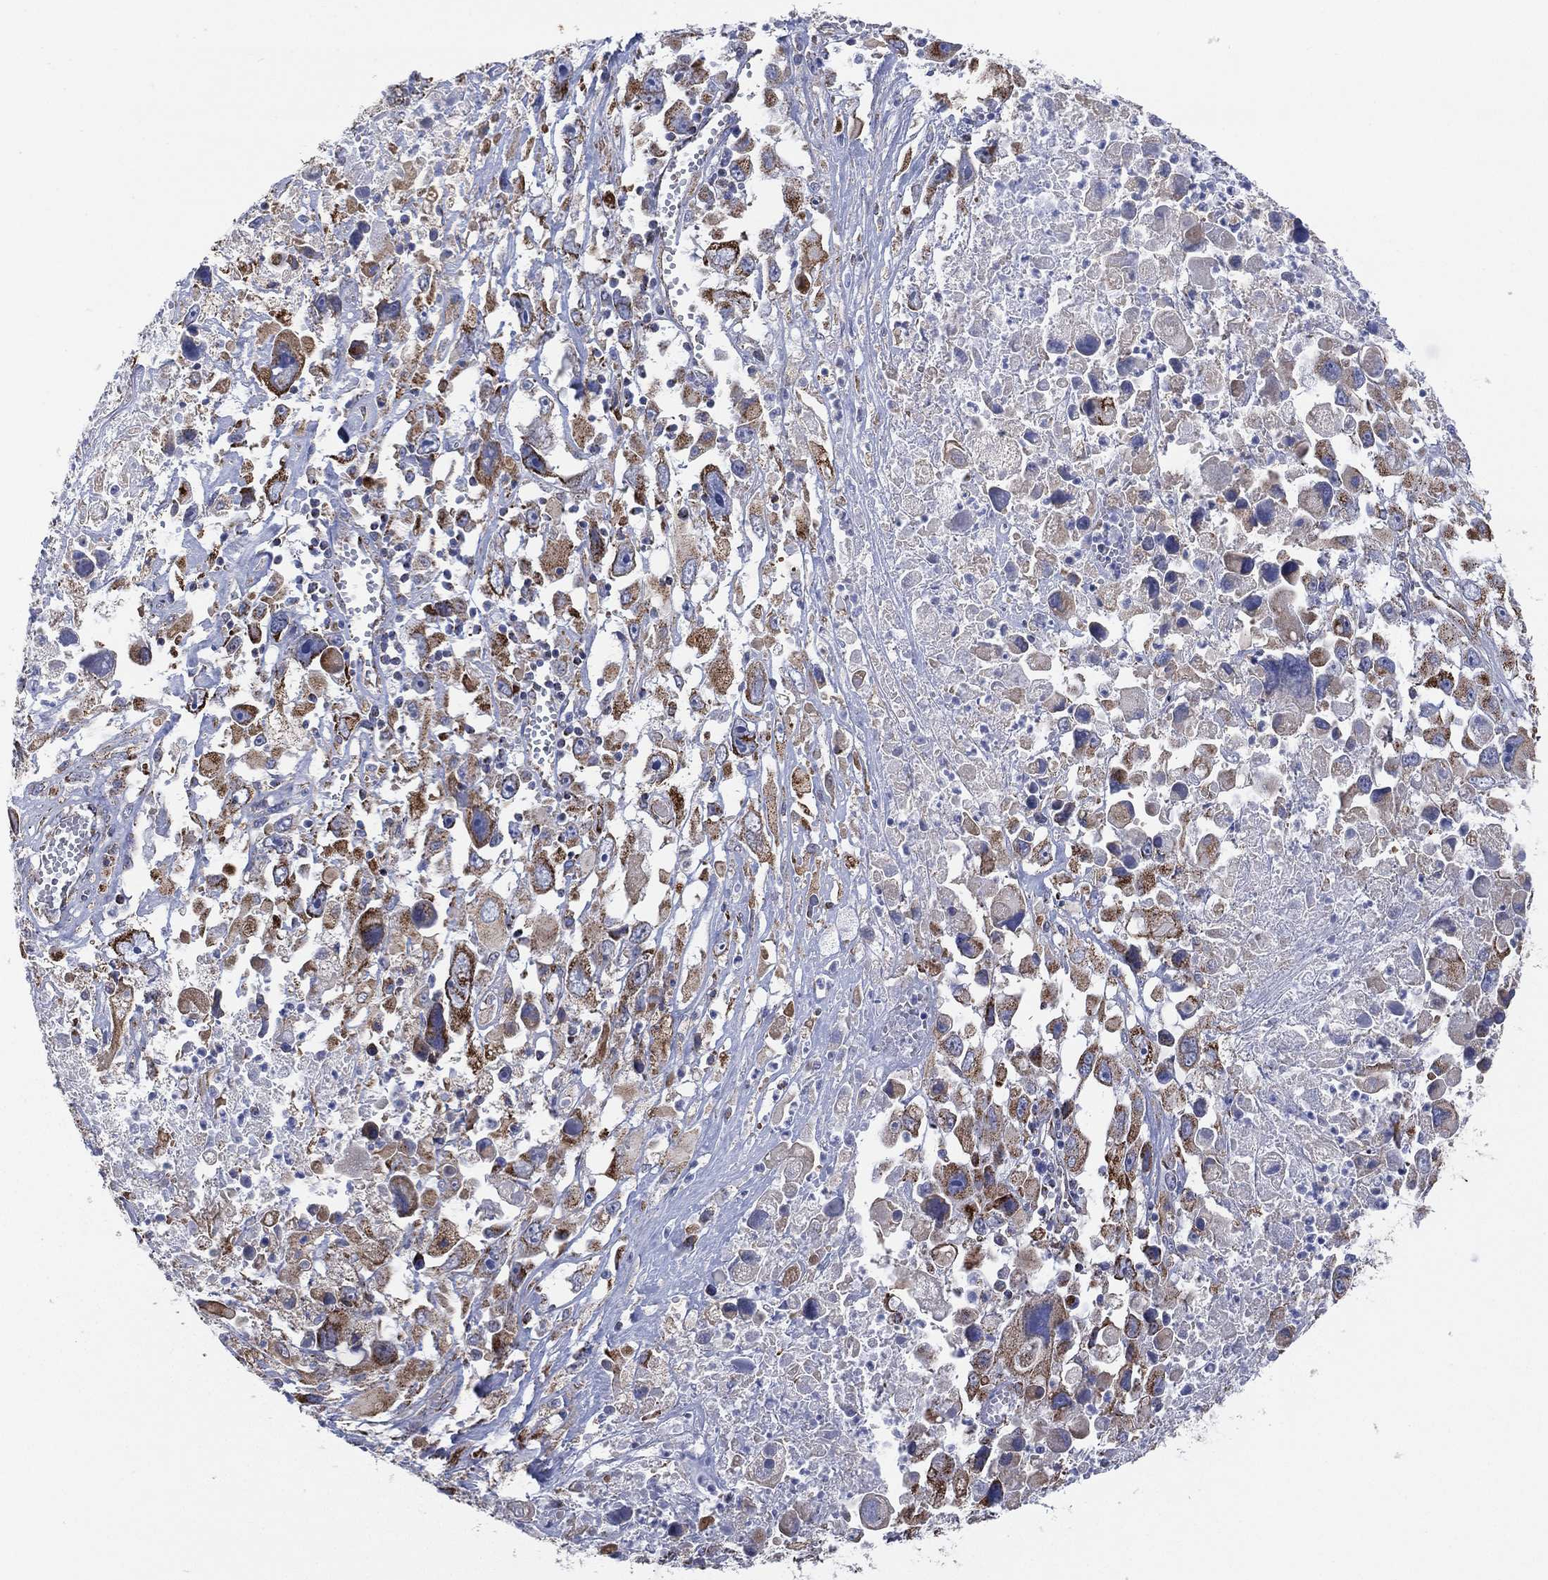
{"staining": {"intensity": "strong", "quantity": "25%-75%", "location": "cytoplasmic/membranous"}, "tissue": "melanoma", "cell_type": "Tumor cells", "image_type": "cancer", "snomed": [{"axis": "morphology", "description": "Malignant melanoma, Metastatic site"}, {"axis": "topography", "description": "Soft tissue"}], "caption": "A histopathology image showing strong cytoplasmic/membranous staining in approximately 25%-75% of tumor cells in melanoma, as visualized by brown immunohistochemical staining.", "gene": "INA", "patient": {"sex": "male", "age": 50}}